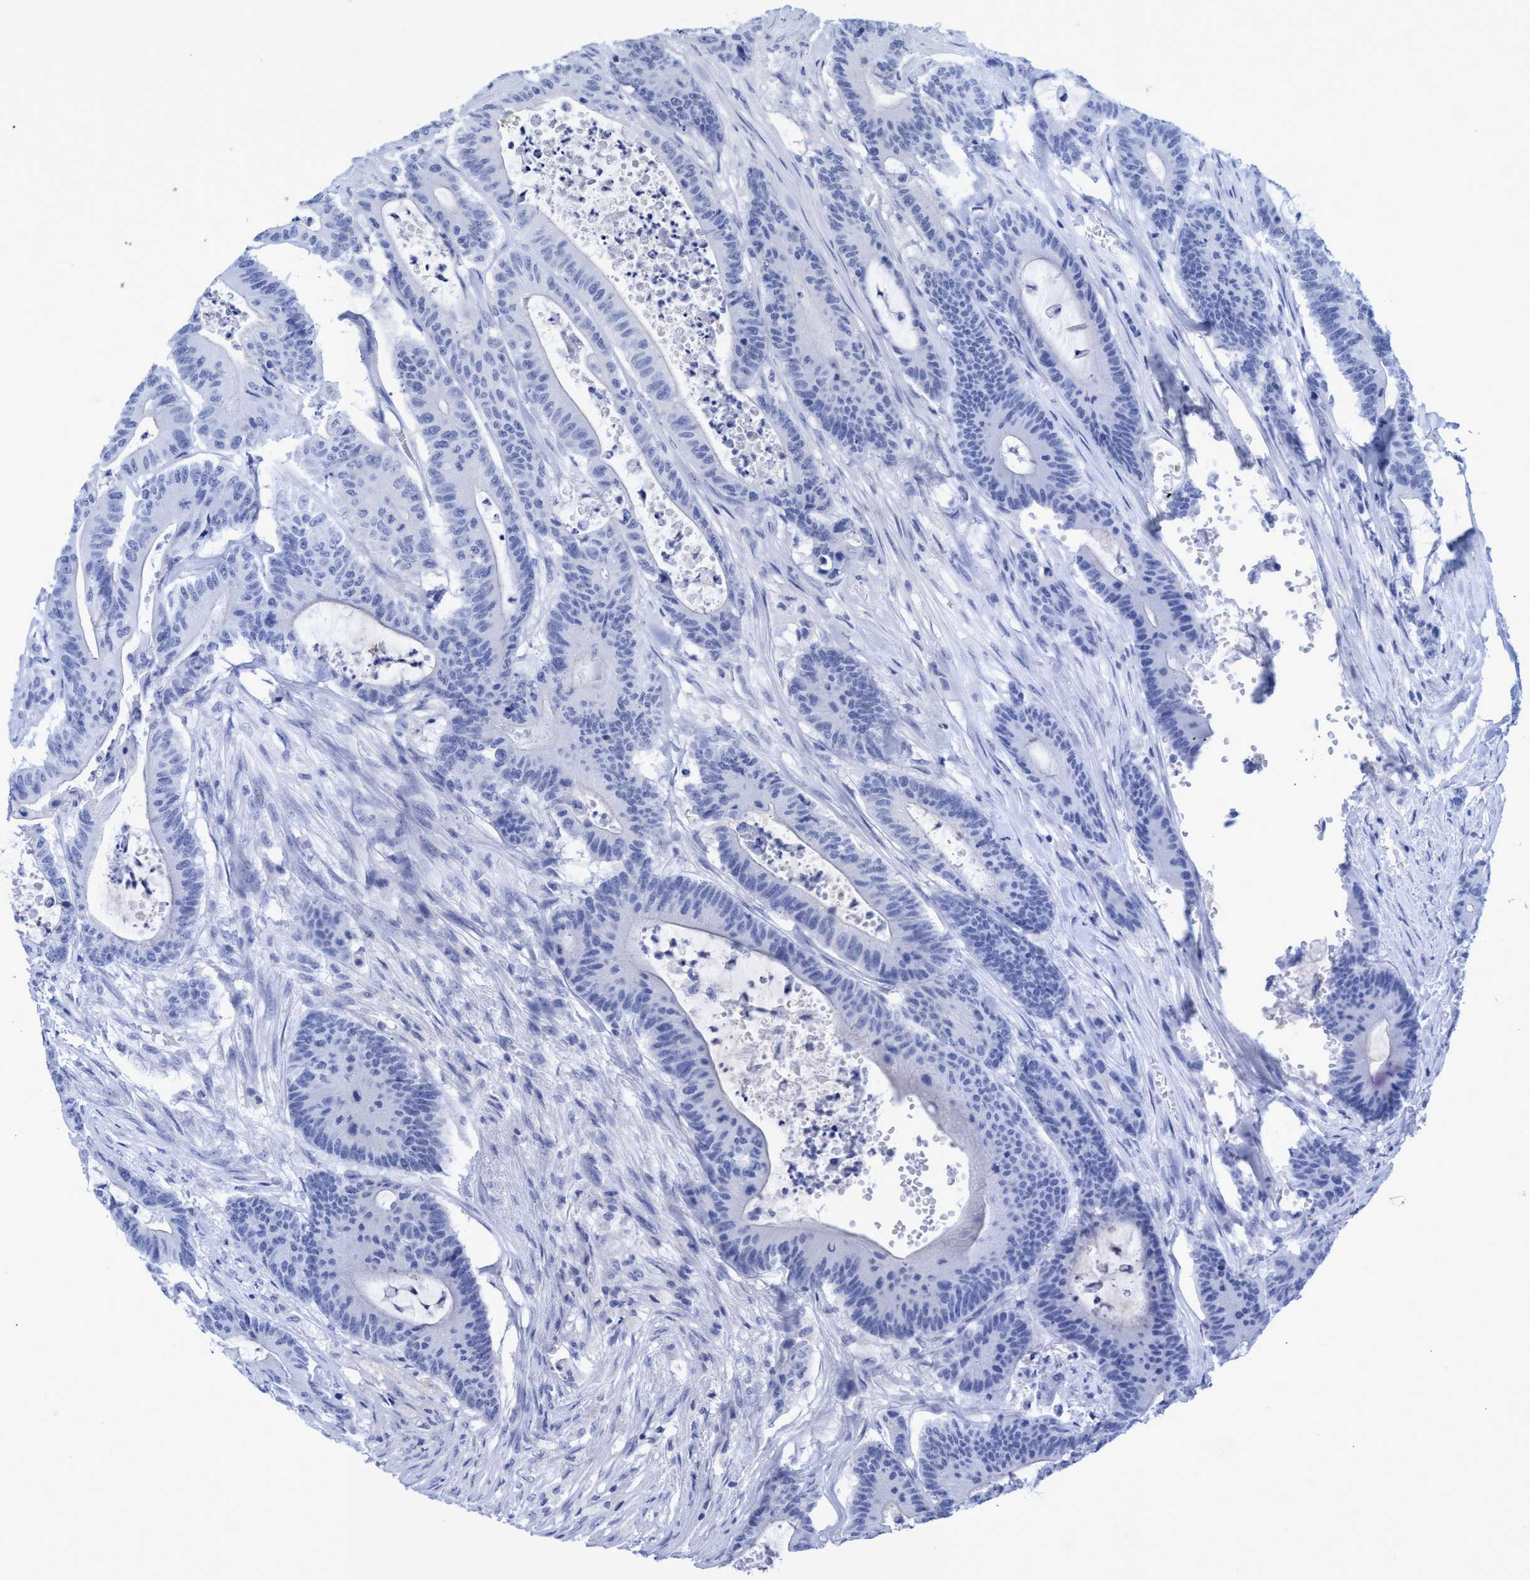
{"staining": {"intensity": "negative", "quantity": "none", "location": "none"}, "tissue": "colorectal cancer", "cell_type": "Tumor cells", "image_type": "cancer", "snomed": [{"axis": "morphology", "description": "Adenocarcinoma, NOS"}, {"axis": "topography", "description": "Colon"}], "caption": "High magnification brightfield microscopy of colorectal adenocarcinoma stained with DAB (brown) and counterstained with hematoxylin (blue): tumor cells show no significant staining.", "gene": "INSL6", "patient": {"sex": "female", "age": 84}}